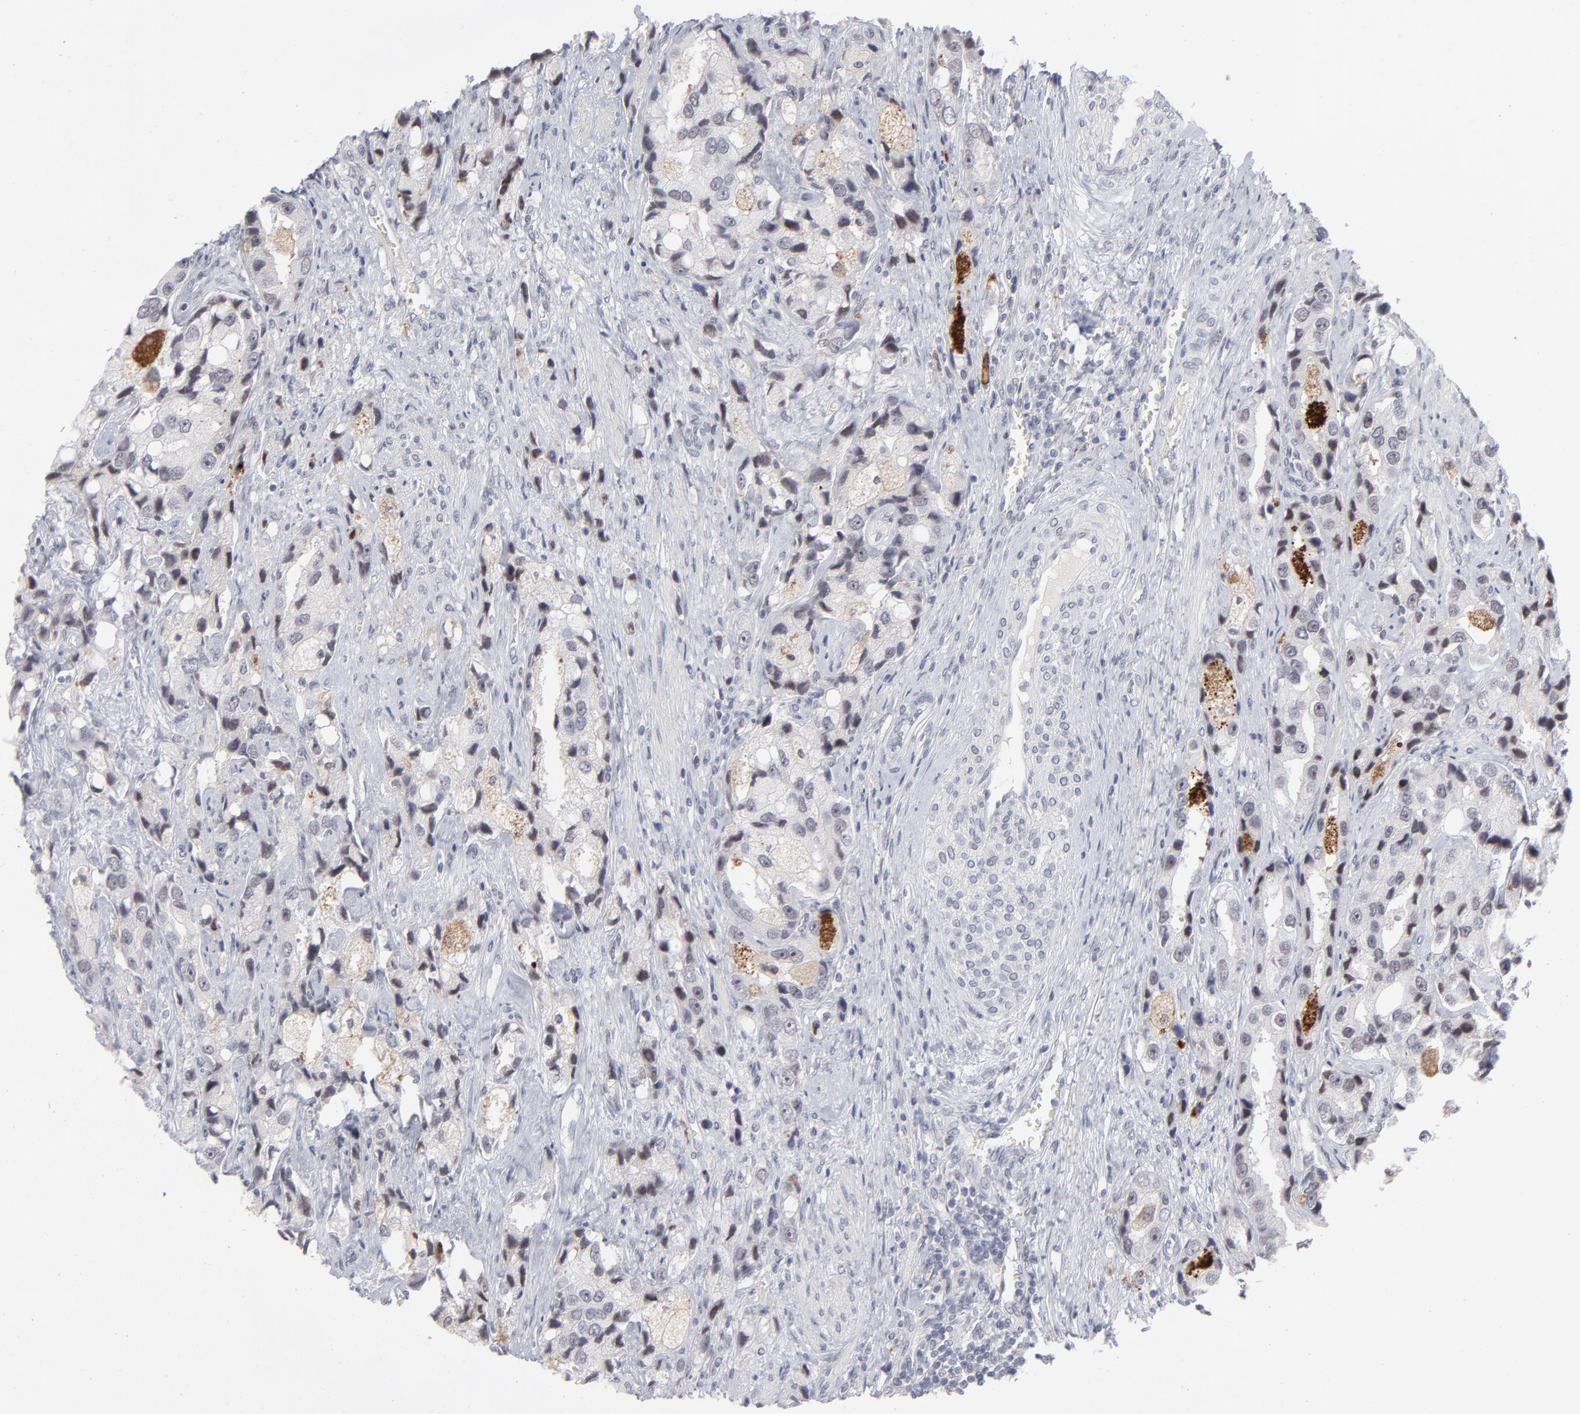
{"staining": {"intensity": "negative", "quantity": "none", "location": "none"}, "tissue": "prostate cancer", "cell_type": "Tumor cells", "image_type": "cancer", "snomed": [{"axis": "morphology", "description": "Adenocarcinoma, High grade"}, {"axis": "topography", "description": "Prostate"}], "caption": "This is an immunohistochemistry image of human prostate cancer. There is no staining in tumor cells.", "gene": "CCR2", "patient": {"sex": "male", "age": 63}}